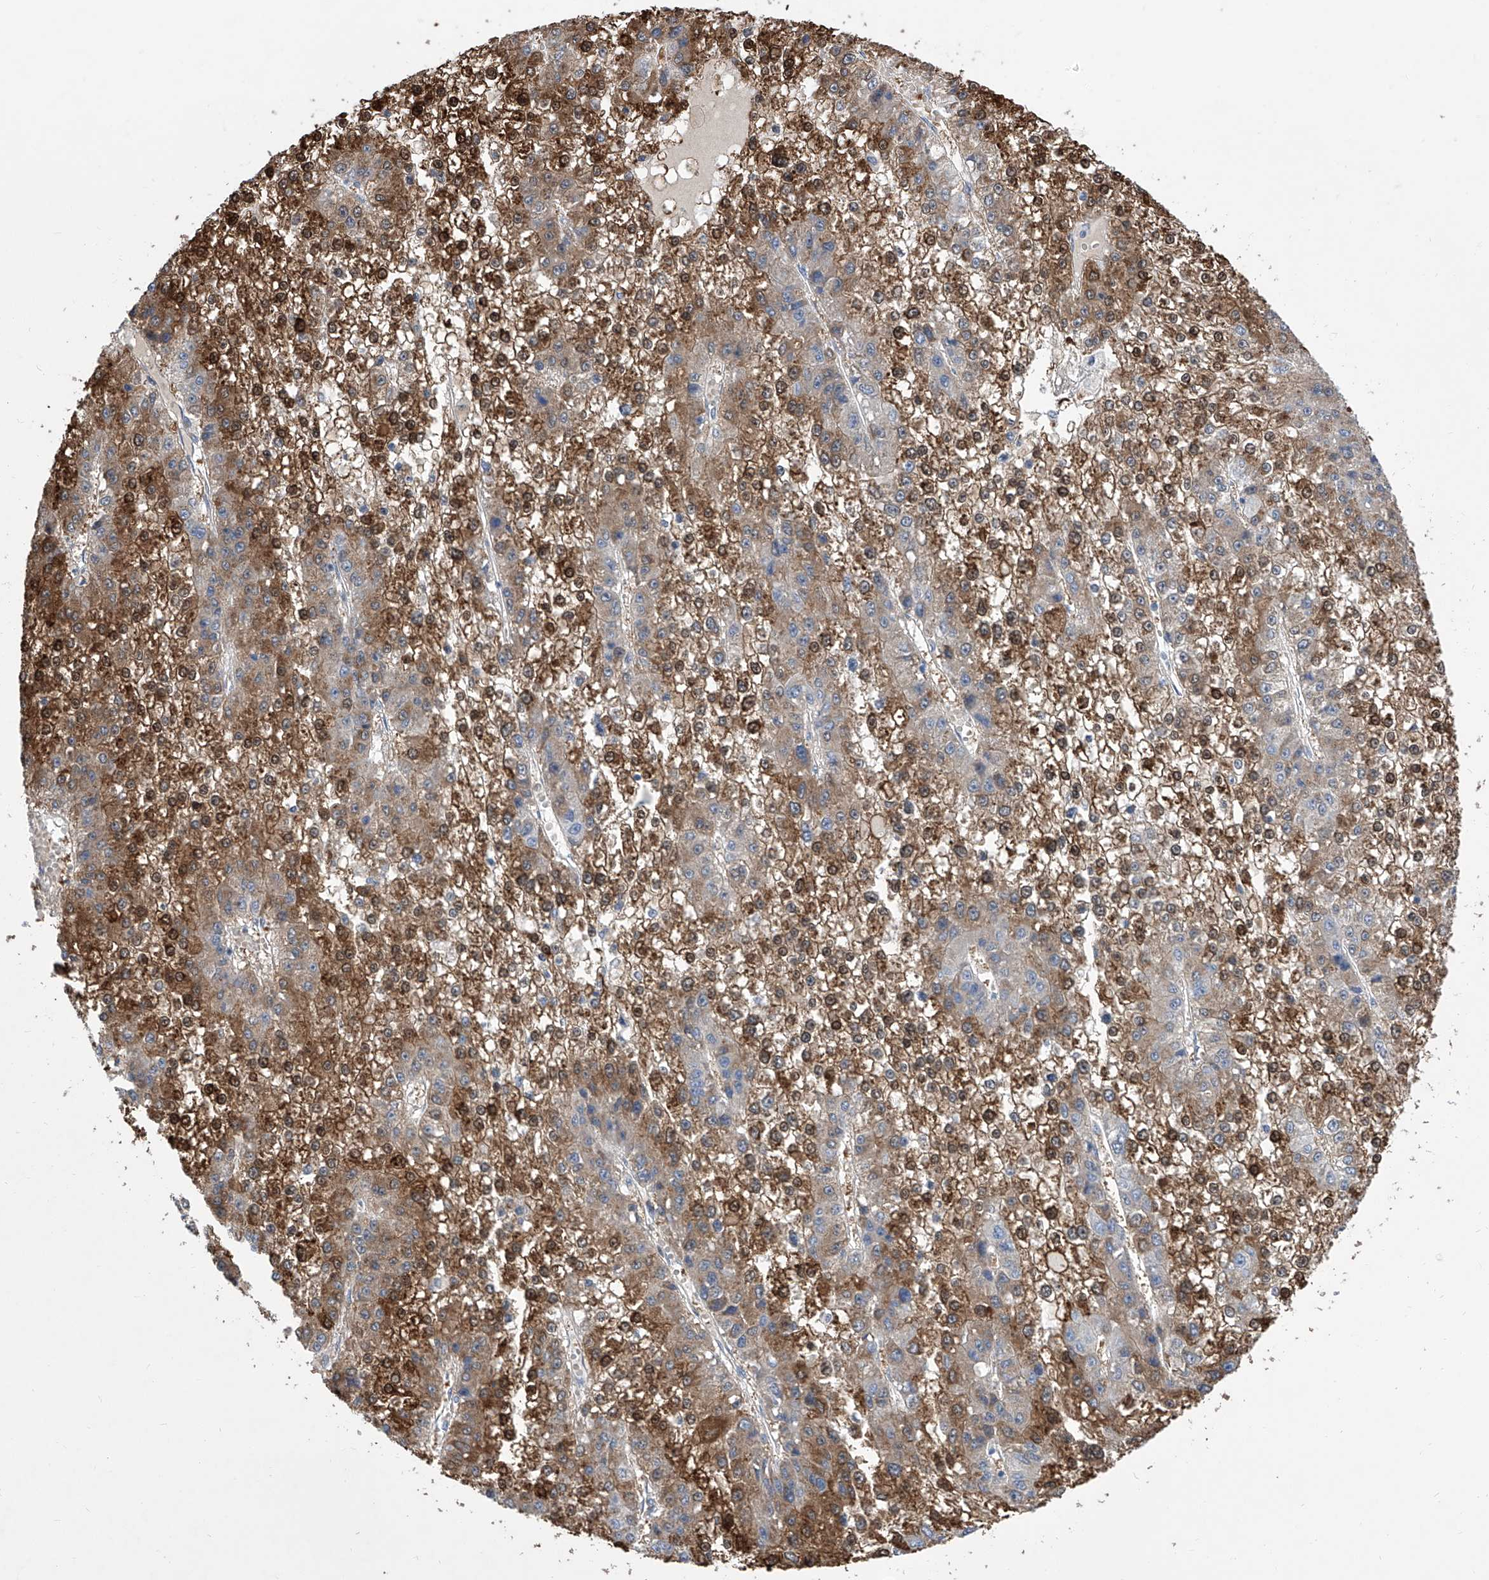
{"staining": {"intensity": "moderate", "quantity": ">75%", "location": "cytoplasmic/membranous"}, "tissue": "liver cancer", "cell_type": "Tumor cells", "image_type": "cancer", "snomed": [{"axis": "morphology", "description": "Carcinoma, Hepatocellular, NOS"}, {"axis": "topography", "description": "Liver"}], "caption": "Immunohistochemistry (DAB) staining of liver cancer (hepatocellular carcinoma) reveals moderate cytoplasmic/membranous protein expression in approximately >75% of tumor cells. The protein is shown in brown color, while the nuclei are stained blue.", "gene": "TJAP1", "patient": {"sex": "female", "age": 73}}